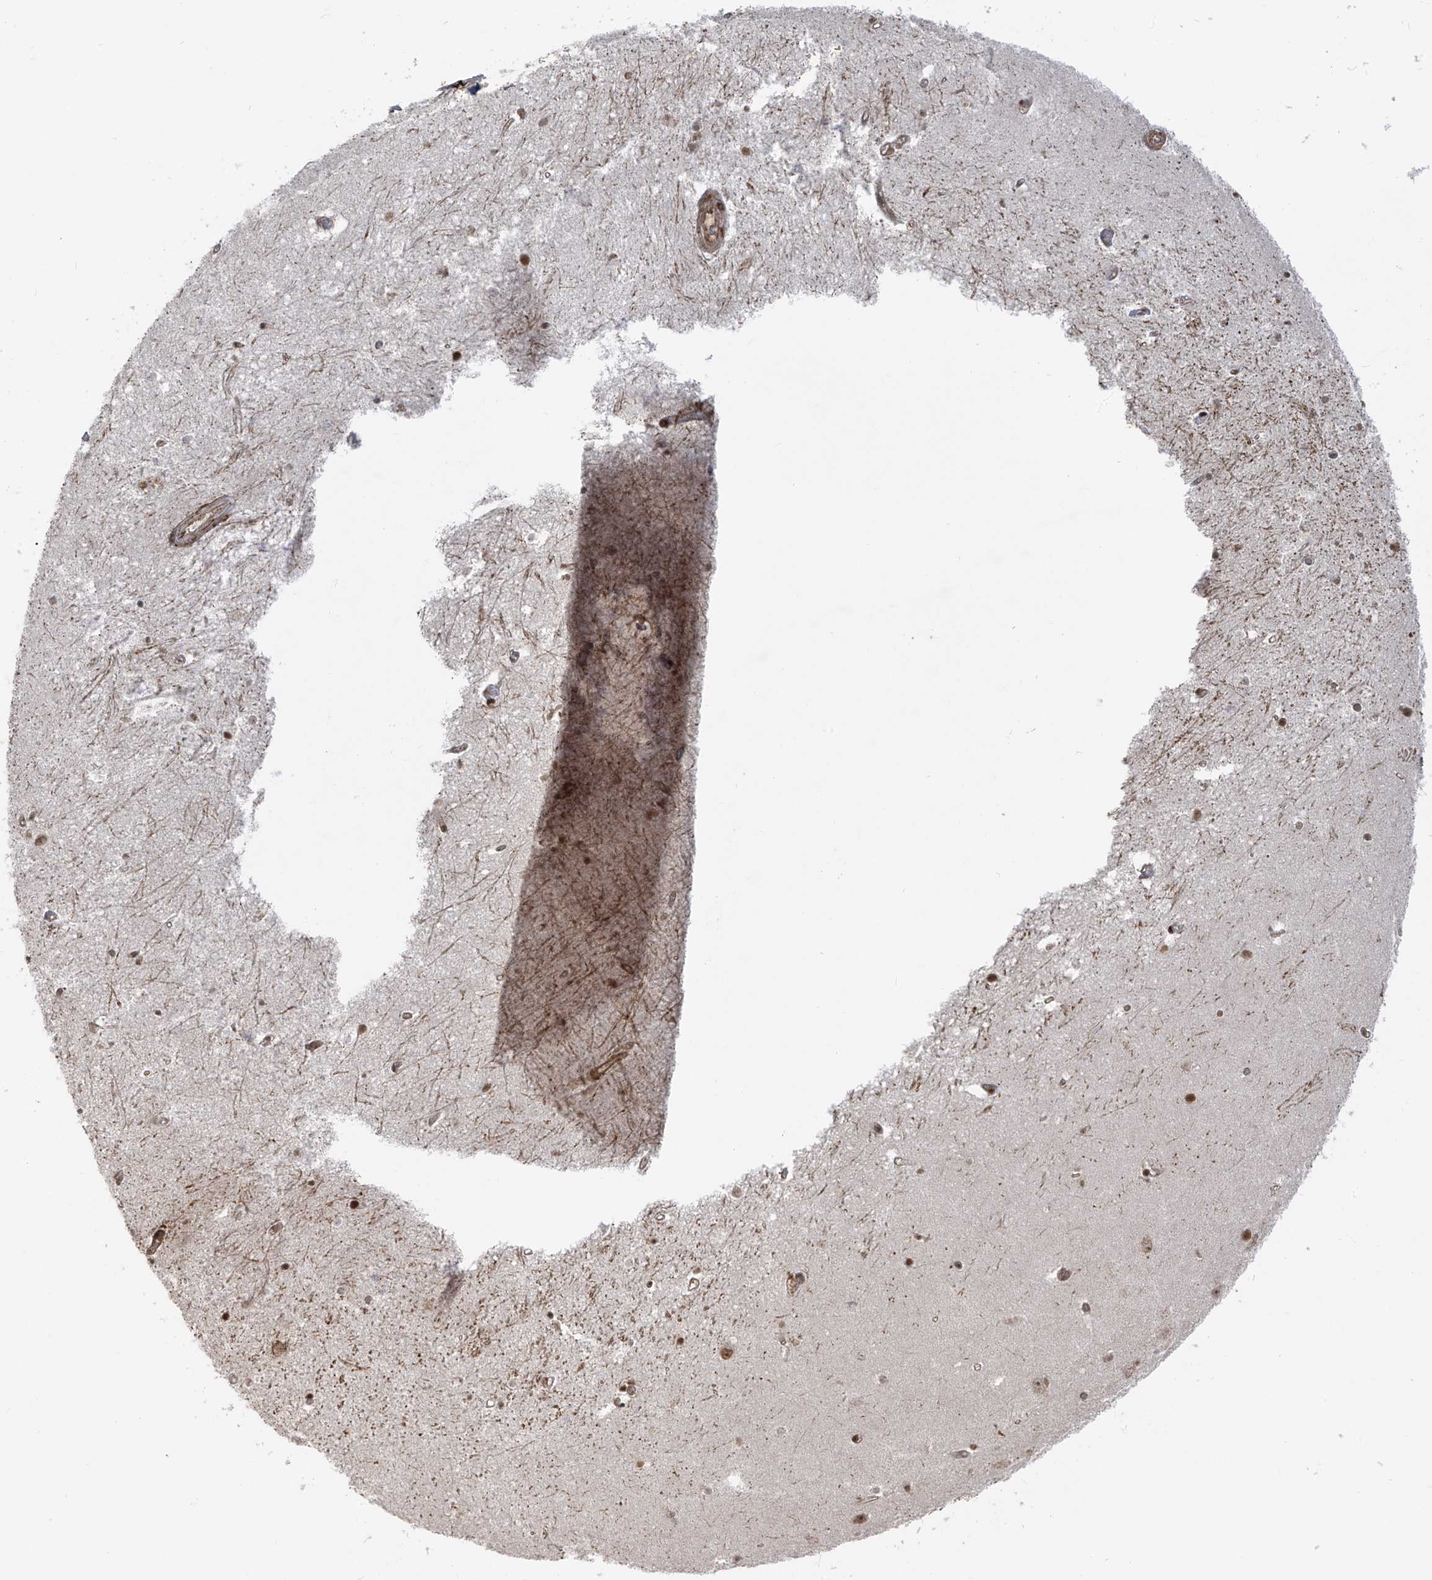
{"staining": {"intensity": "moderate", "quantity": "25%-75%", "location": "nuclear"}, "tissue": "hippocampus", "cell_type": "Glial cells", "image_type": "normal", "snomed": [{"axis": "morphology", "description": "Normal tissue, NOS"}, {"axis": "topography", "description": "Hippocampus"}], "caption": "Human hippocampus stained with a brown dye exhibits moderate nuclear positive staining in about 25%-75% of glial cells.", "gene": "ARHGEF3", "patient": {"sex": "female", "age": 64}}